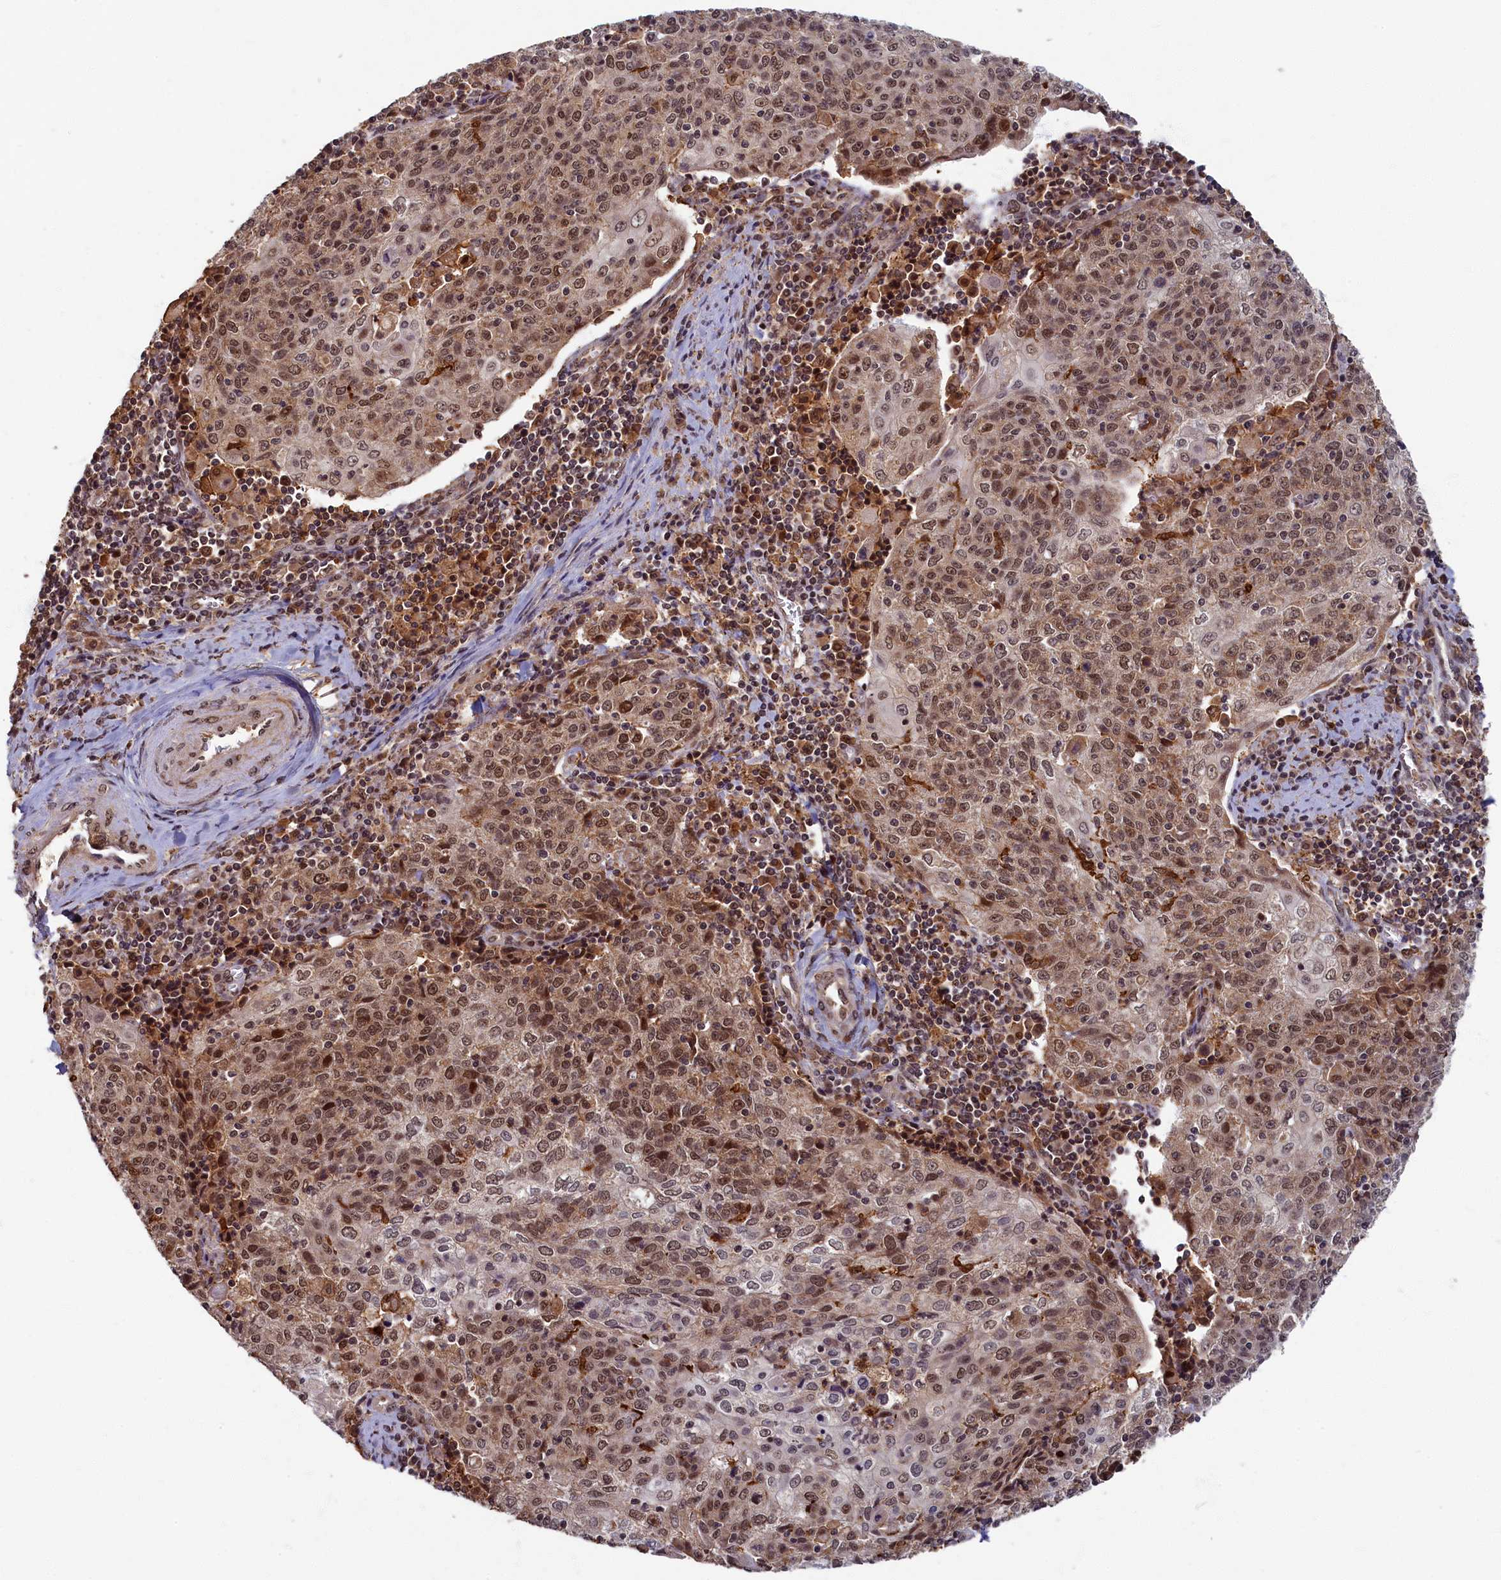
{"staining": {"intensity": "moderate", "quantity": ">75%", "location": "cytoplasmic/membranous,nuclear"}, "tissue": "cervical cancer", "cell_type": "Tumor cells", "image_type": "cancer", "snomed": [{"axis": "morphology", "description": "Squamous cell carcinoma, NOS"}, {"axis": "topography", "description": "Cervix"}], "caption": "A high-resolution micrograph shows immunohistochemistry staining of cervical cancer (squamous cell carcinoma), which demonstrates moderate cytoplasmic/membranous and nuclear expression in approximately >75% of tumor cells.", "gene": "BRCA1", "patient": {"sex": "female", "age": 48}}